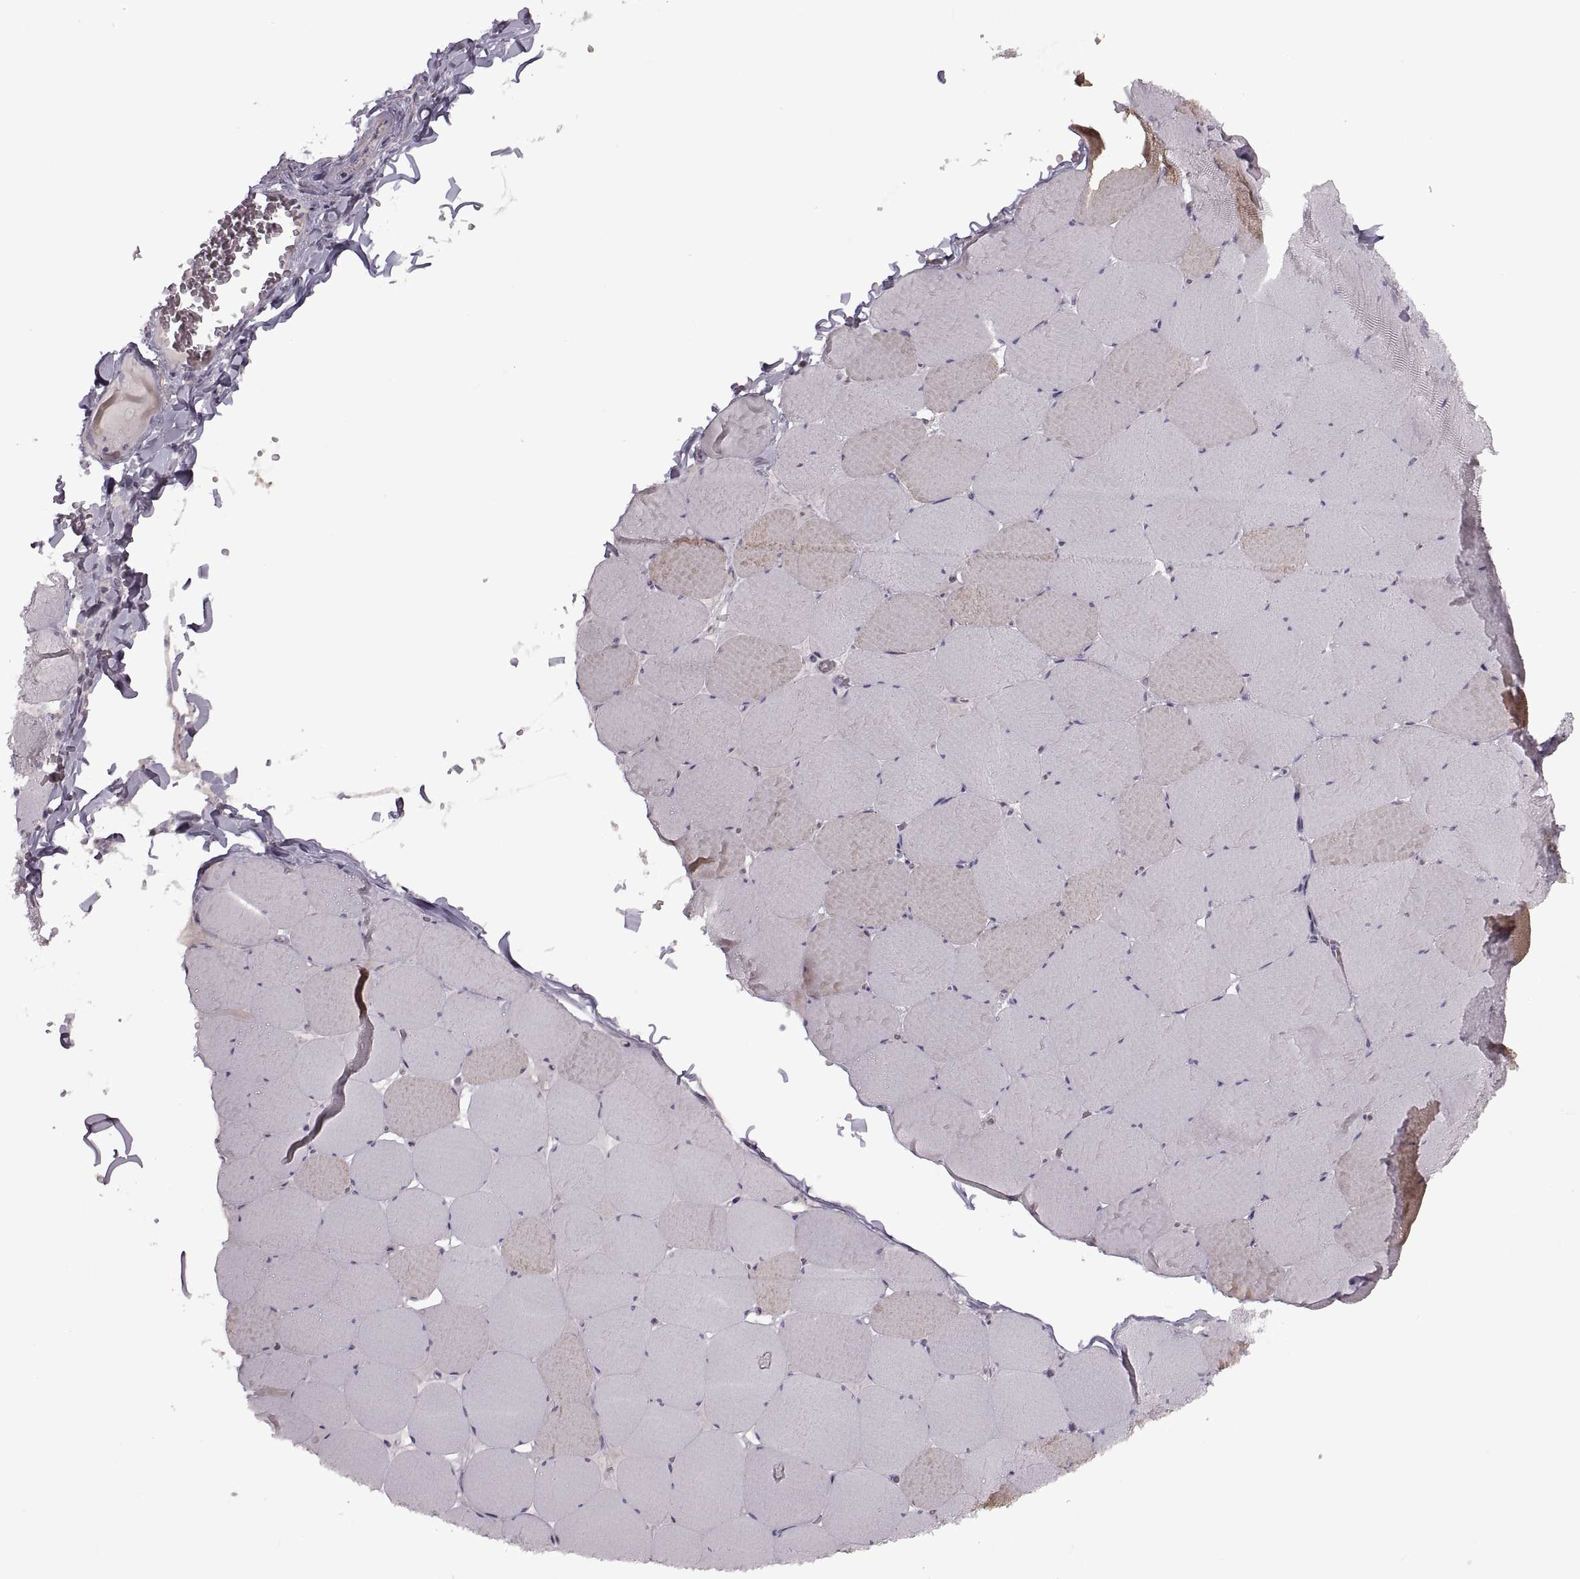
{"staining": {"intensity": "weak", "quantity": "25%-75%", "location": "cytoplasmic/membranous"}, "tissue": "skeletal muscle", "cell_type": "Myocytes", "image_type": "normal", "snomed": [{"axis": "morphology", "description": "Normal tissue, NOS"}, {"axis": "morphology", "description": "Malignant melanoma, Metastatic site"}, {"axis": "topography", "description": "Skeletal muscle"}], "caption": "Brown immunohistochemical staining in benign skeletal muscle displays weak cytoplasmic/membranous positivity in approximately 25%-75% of myocytes. (brown staining indicates protein expression, while blue staining denotes nuclei).", "gene": "PIERCE1", "patient": {"sex": "male", "age": 50}}